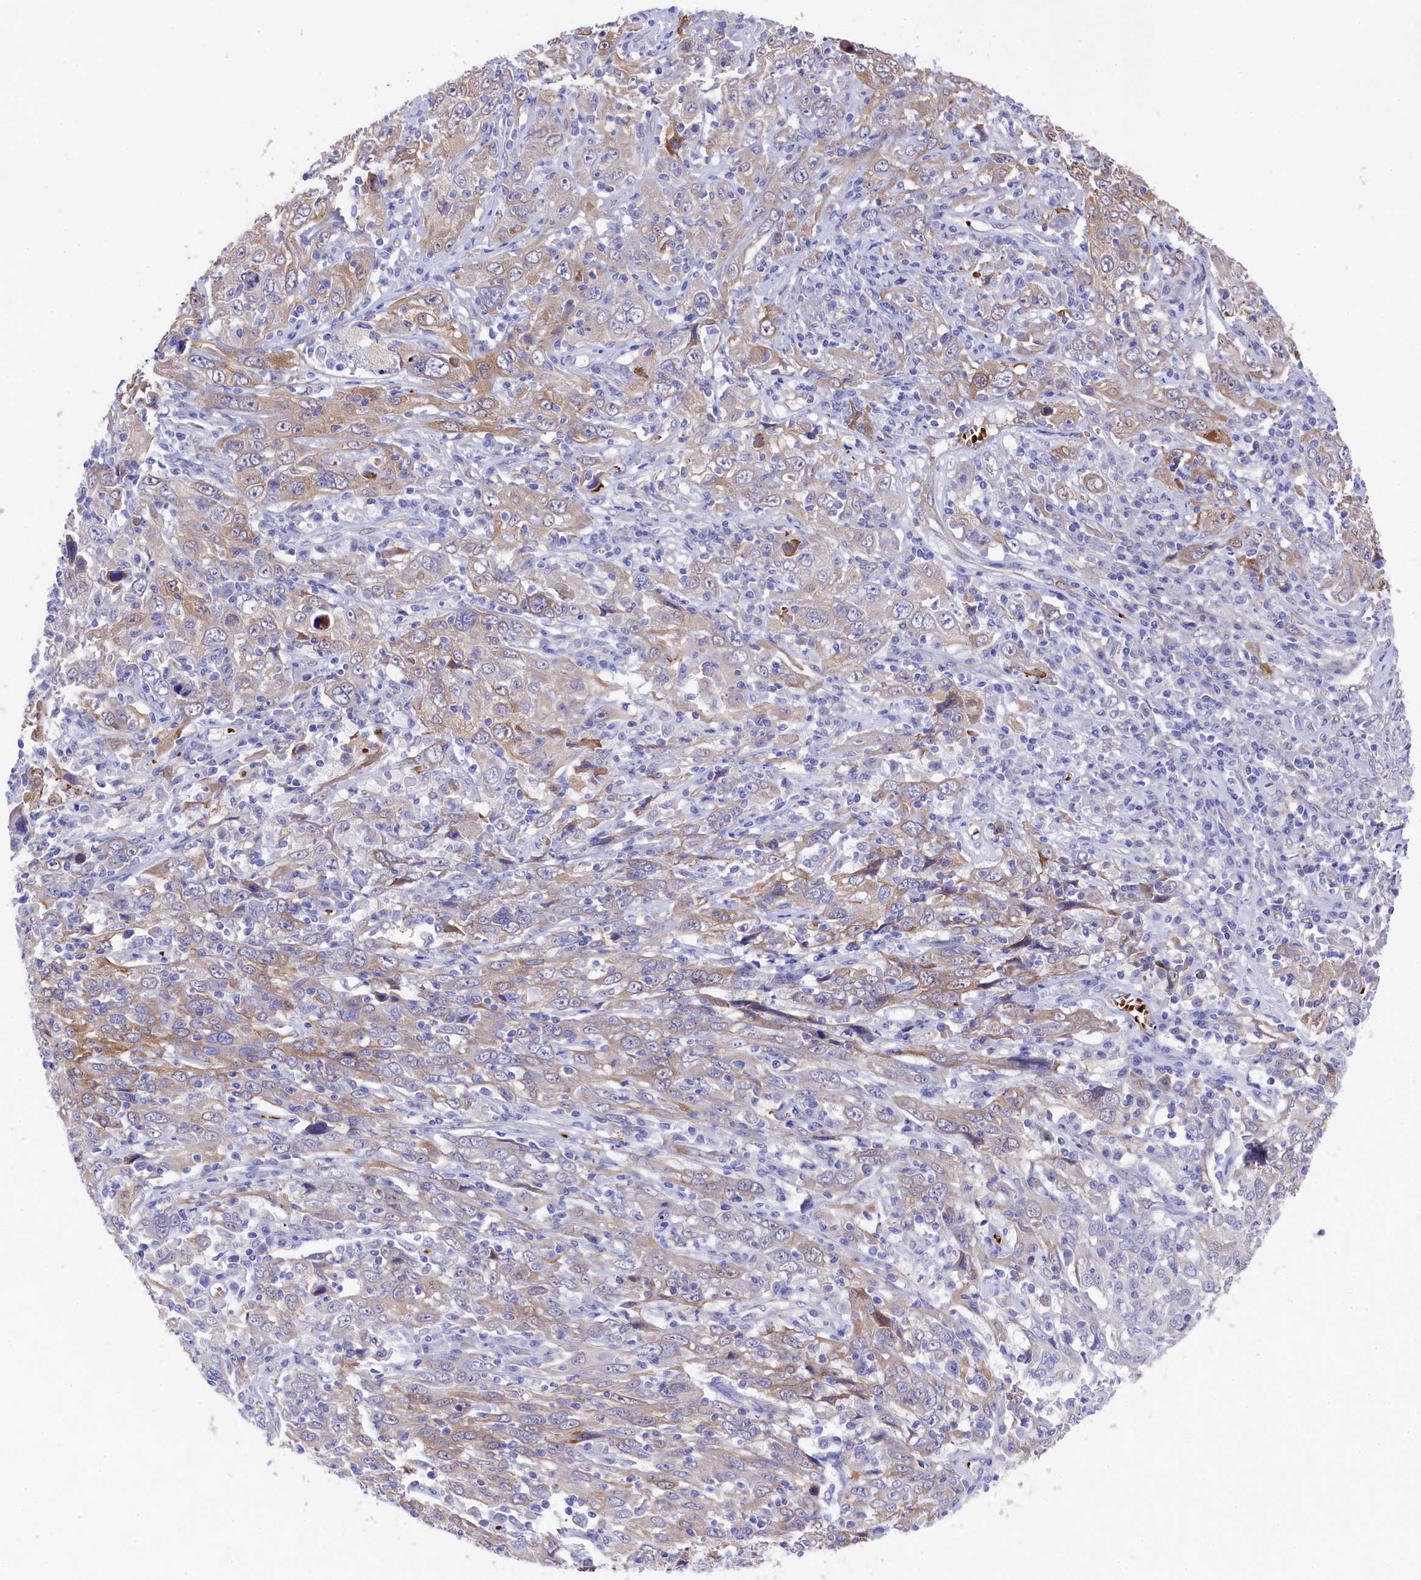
{"staining": {"intensity": "moderate", "quantity": "<25%", "location": "cytoplasmic/membranous"}, "tissue": "cervical cancer", "cell_type": "Tumor cells", "image_type": "cancer", "snomed": [{"axis": "morphology", "description": "Squamous cell carcinoma, NOS"}, {"axis": "topography", "description": "Cervix"}], "caption": "Immunohistochemistry photomicrograph of human cervical cancer stained for a protein (brown), which displays low levels of moderate cytoplasmic/membranous staining in approximately <25% of tumor cells.", "gene": "LHFPL4", "patient": {"sex": "female", "age": 46}}